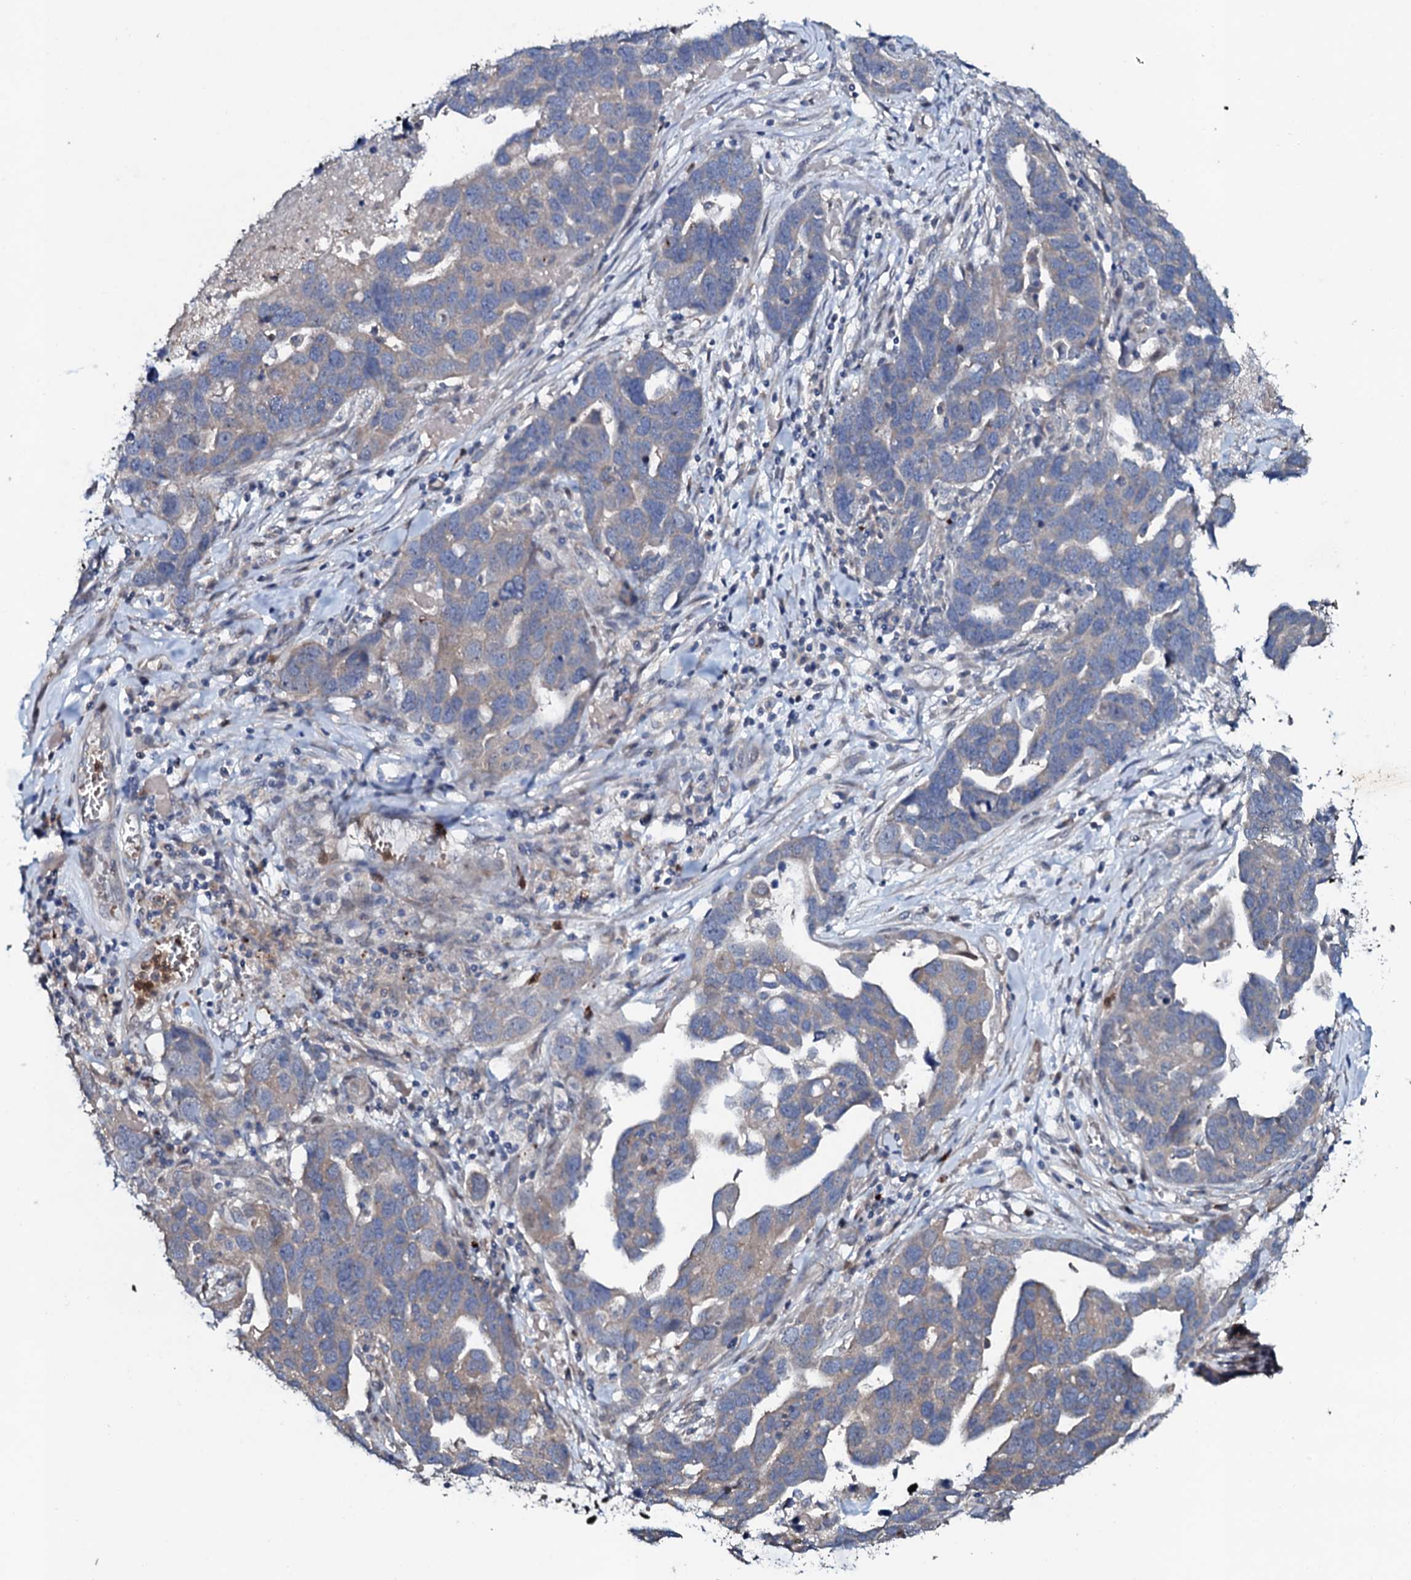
{"staining": {"intensity": "weak", "quantity": "<25%", "location": "cytoplasmic/membranous"}, "tissue": "ovarian cancer", "cell_type": "Tumor cells", "image_type": "cancer", "snomed": [{"axis": "morphology", "description": "Cystadenocarcinoma, serous, NOS"}, {"axis": "topography", "description": "Ovary"}], "caption": "This is a image of immunohistochemistry (IHC) staining of serous cystadenocarcinoma (ovarian), which shows no expression in tumor cells. (Brightfield microscopy of DAB immunohistochemistry at high magnification).", "gene": "COG6", "patient": {"sex": "female", "age": 54}}